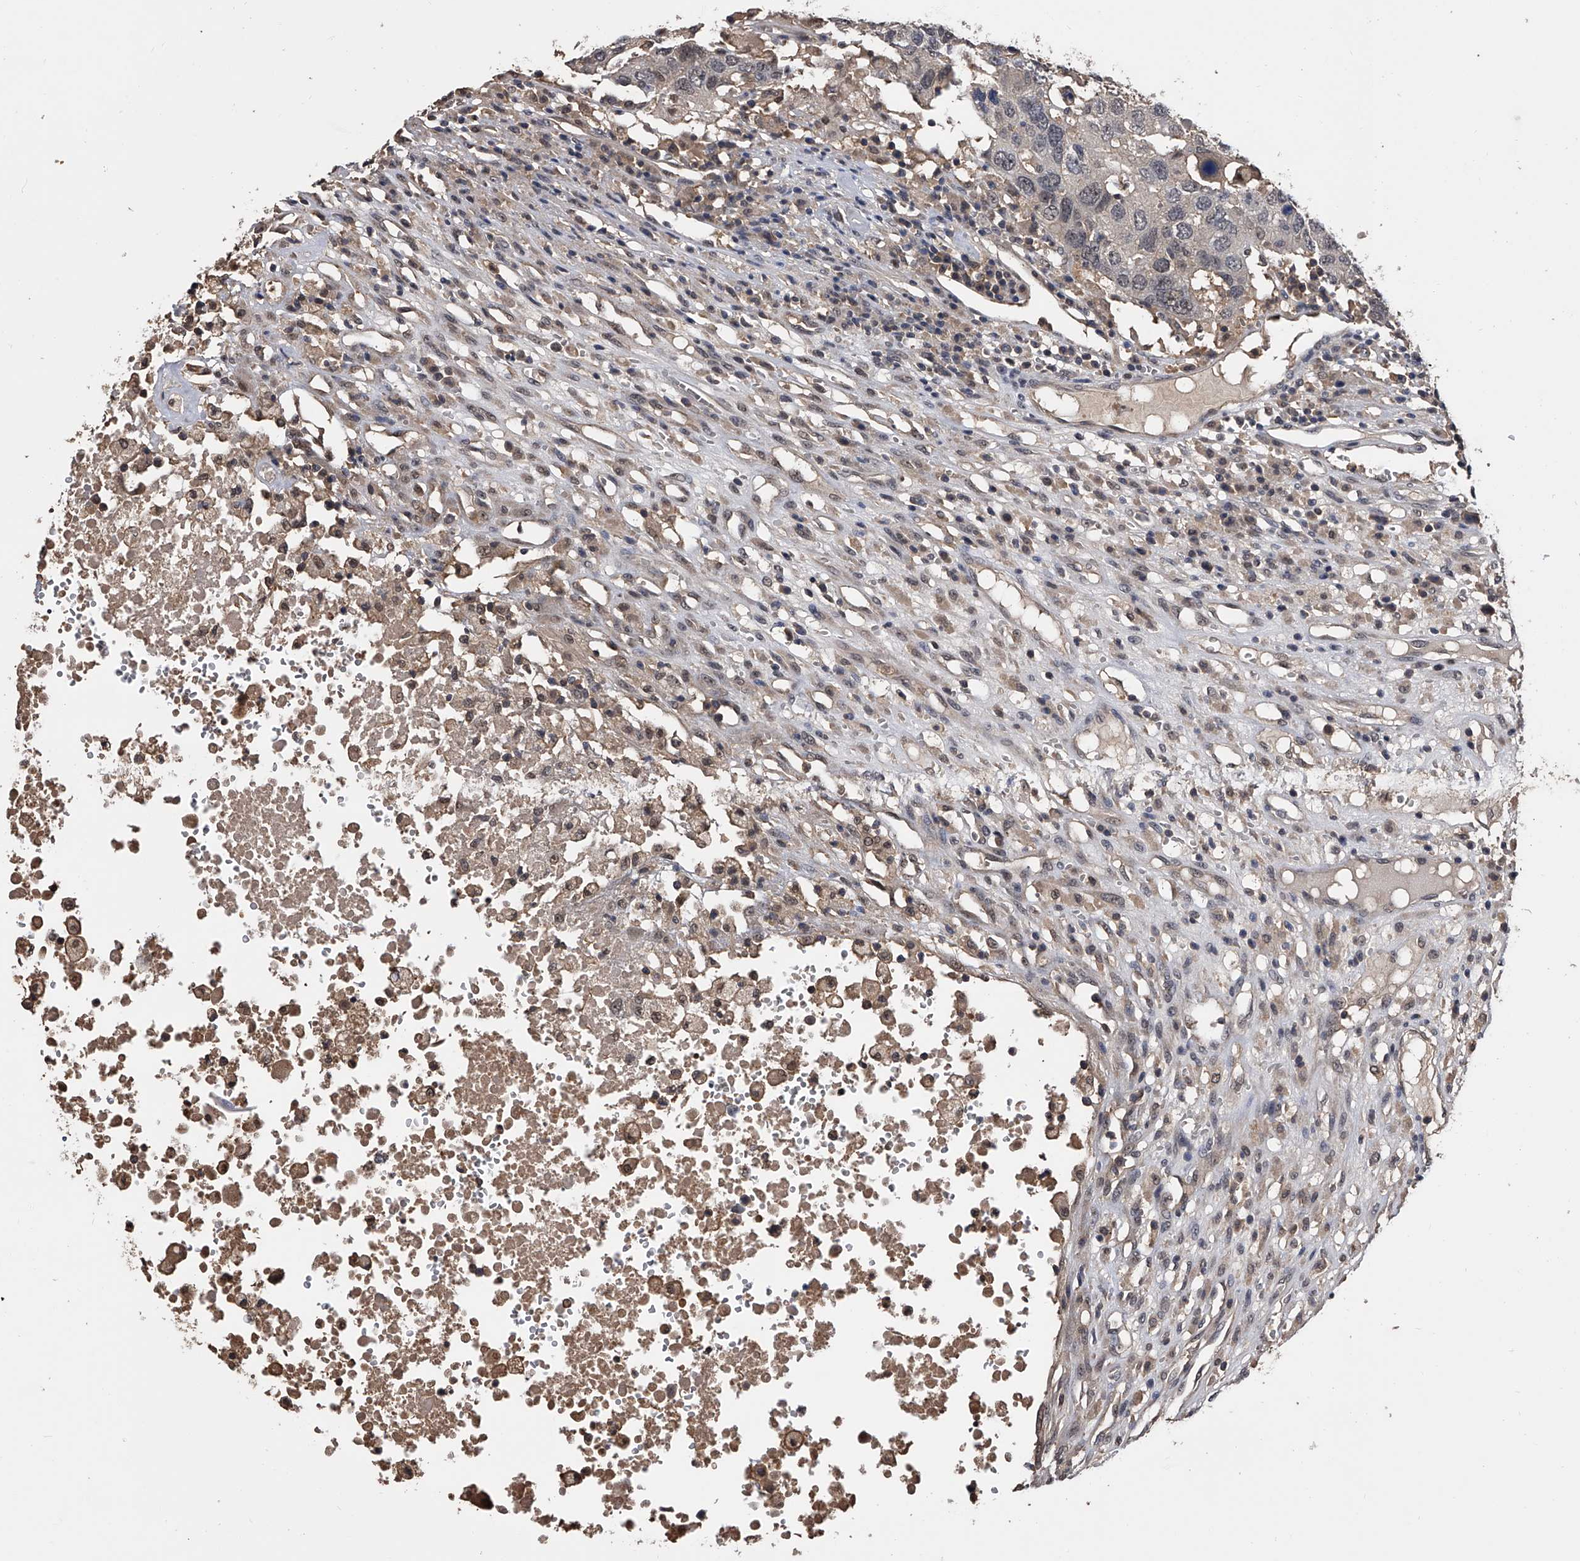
{"staining": {"intensity": "negative", "quantity": "none", "location": "none"}, "tissue": "head and neck cancer", "cell_type": "Tumor cells", "image_type": "cancer", "snomed": [{"axis": "morphology", "description": "Squamous cell carcinoma, NOS"}, {"axis": "topography", "description": "Head-Neck"}], "caption": "This is an IHC histopathology image of head and neck squamous cell carcinoma. There is no positivity in tumor cells.", "gene": "EFCAB7", "patient": {"sex": "male", "age": 66}}